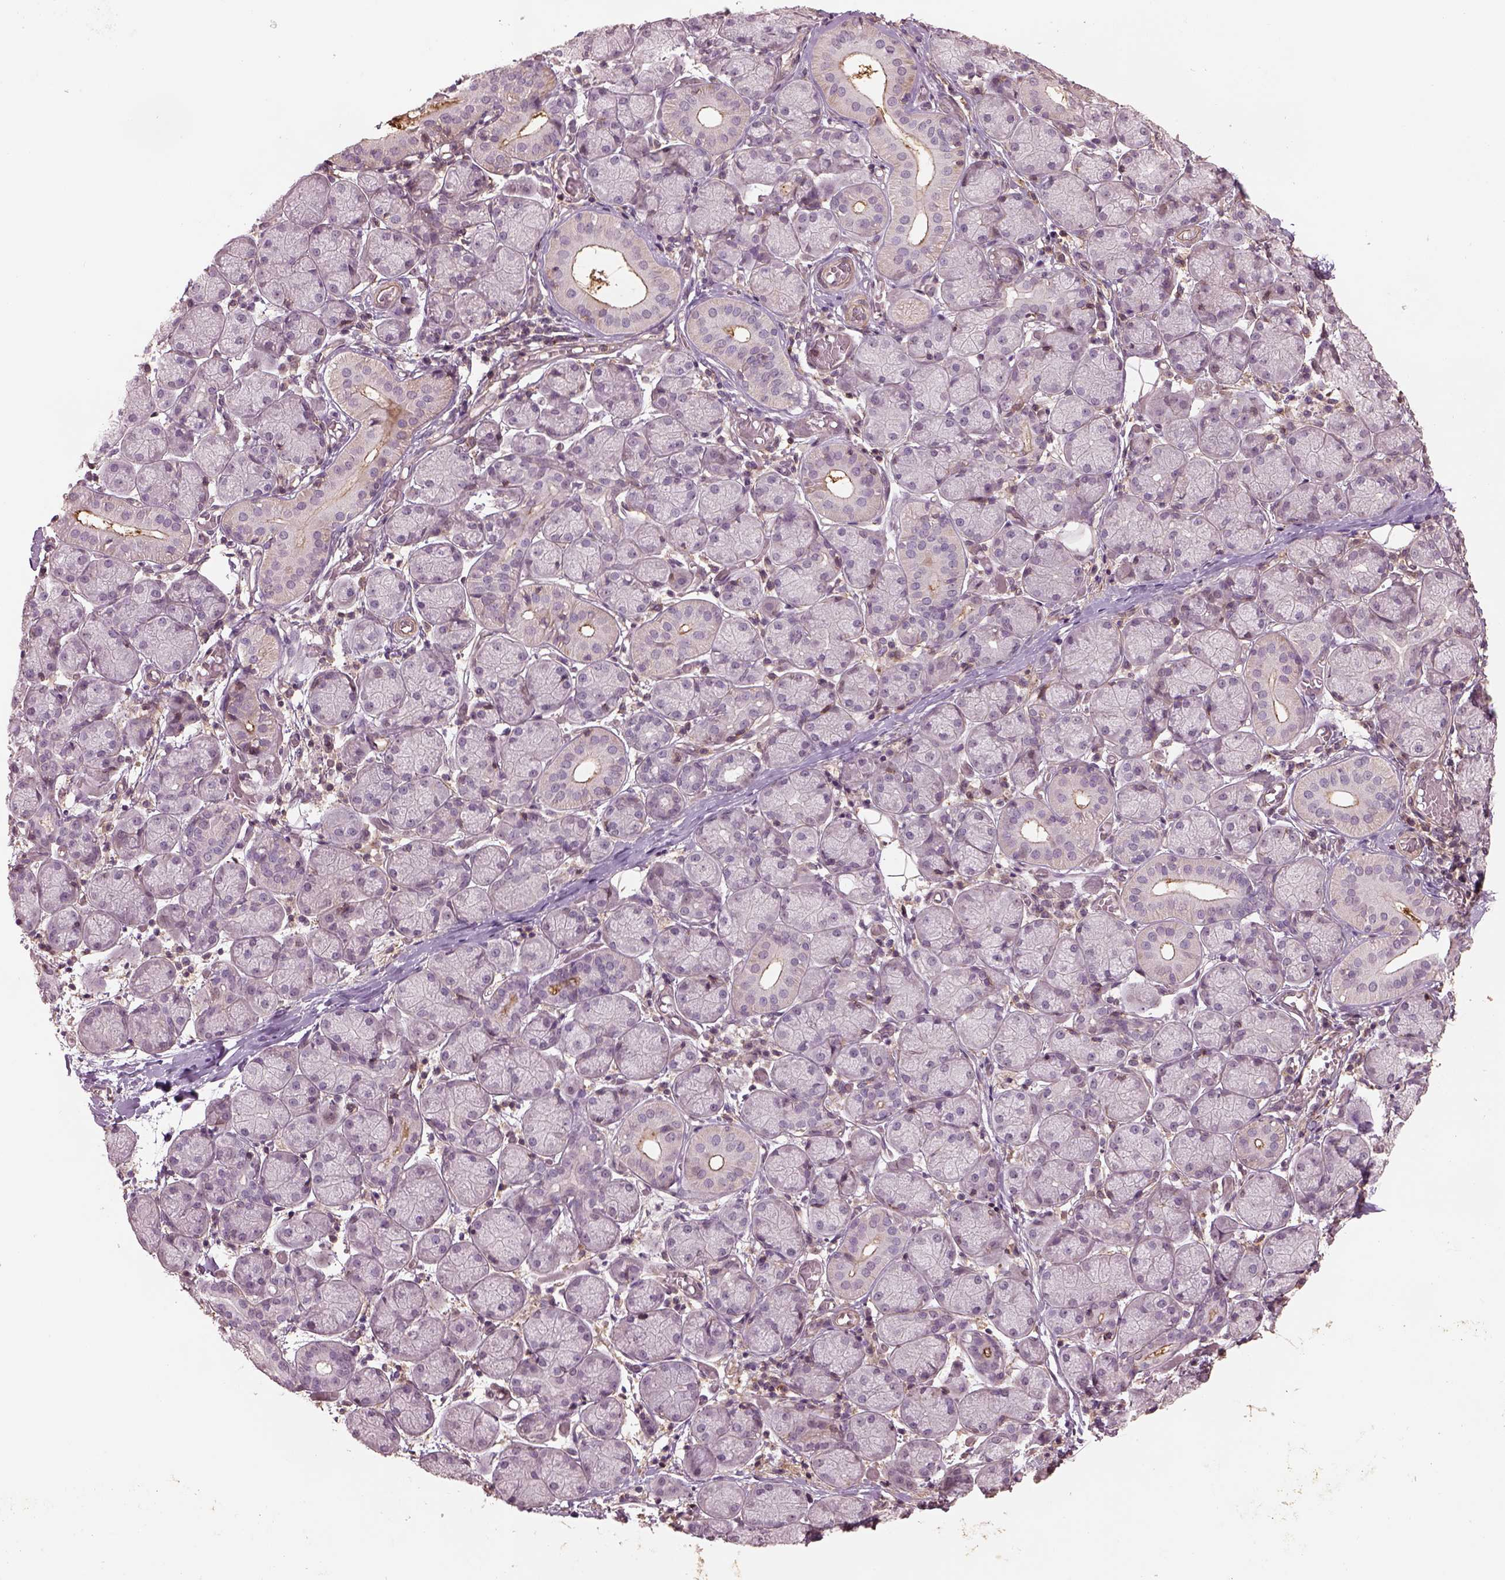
{"staining": {"intensity": "moderate", "quantity": "<25%", "location": "cytoplasmic/membranous"}, "tissue": "salivary gland", "cell_type": "Glandular cells", "image_type": "normal", "snomed": [{"axis": "morphology", "description": "Normal tissue, NOS"}, {"axis": "topography", "description": "Salivary gland"}, {"axis": "topography", "description": "Peripheral nerve tissue"}], "caption": "Moderate cytoplasmic/membranous staining for a protein is appreciated in about <25% of glandular cells of benign salivary gland using IHC.", "gene": "LIN7A", "patient": {"sex": "female", "age": 24}}